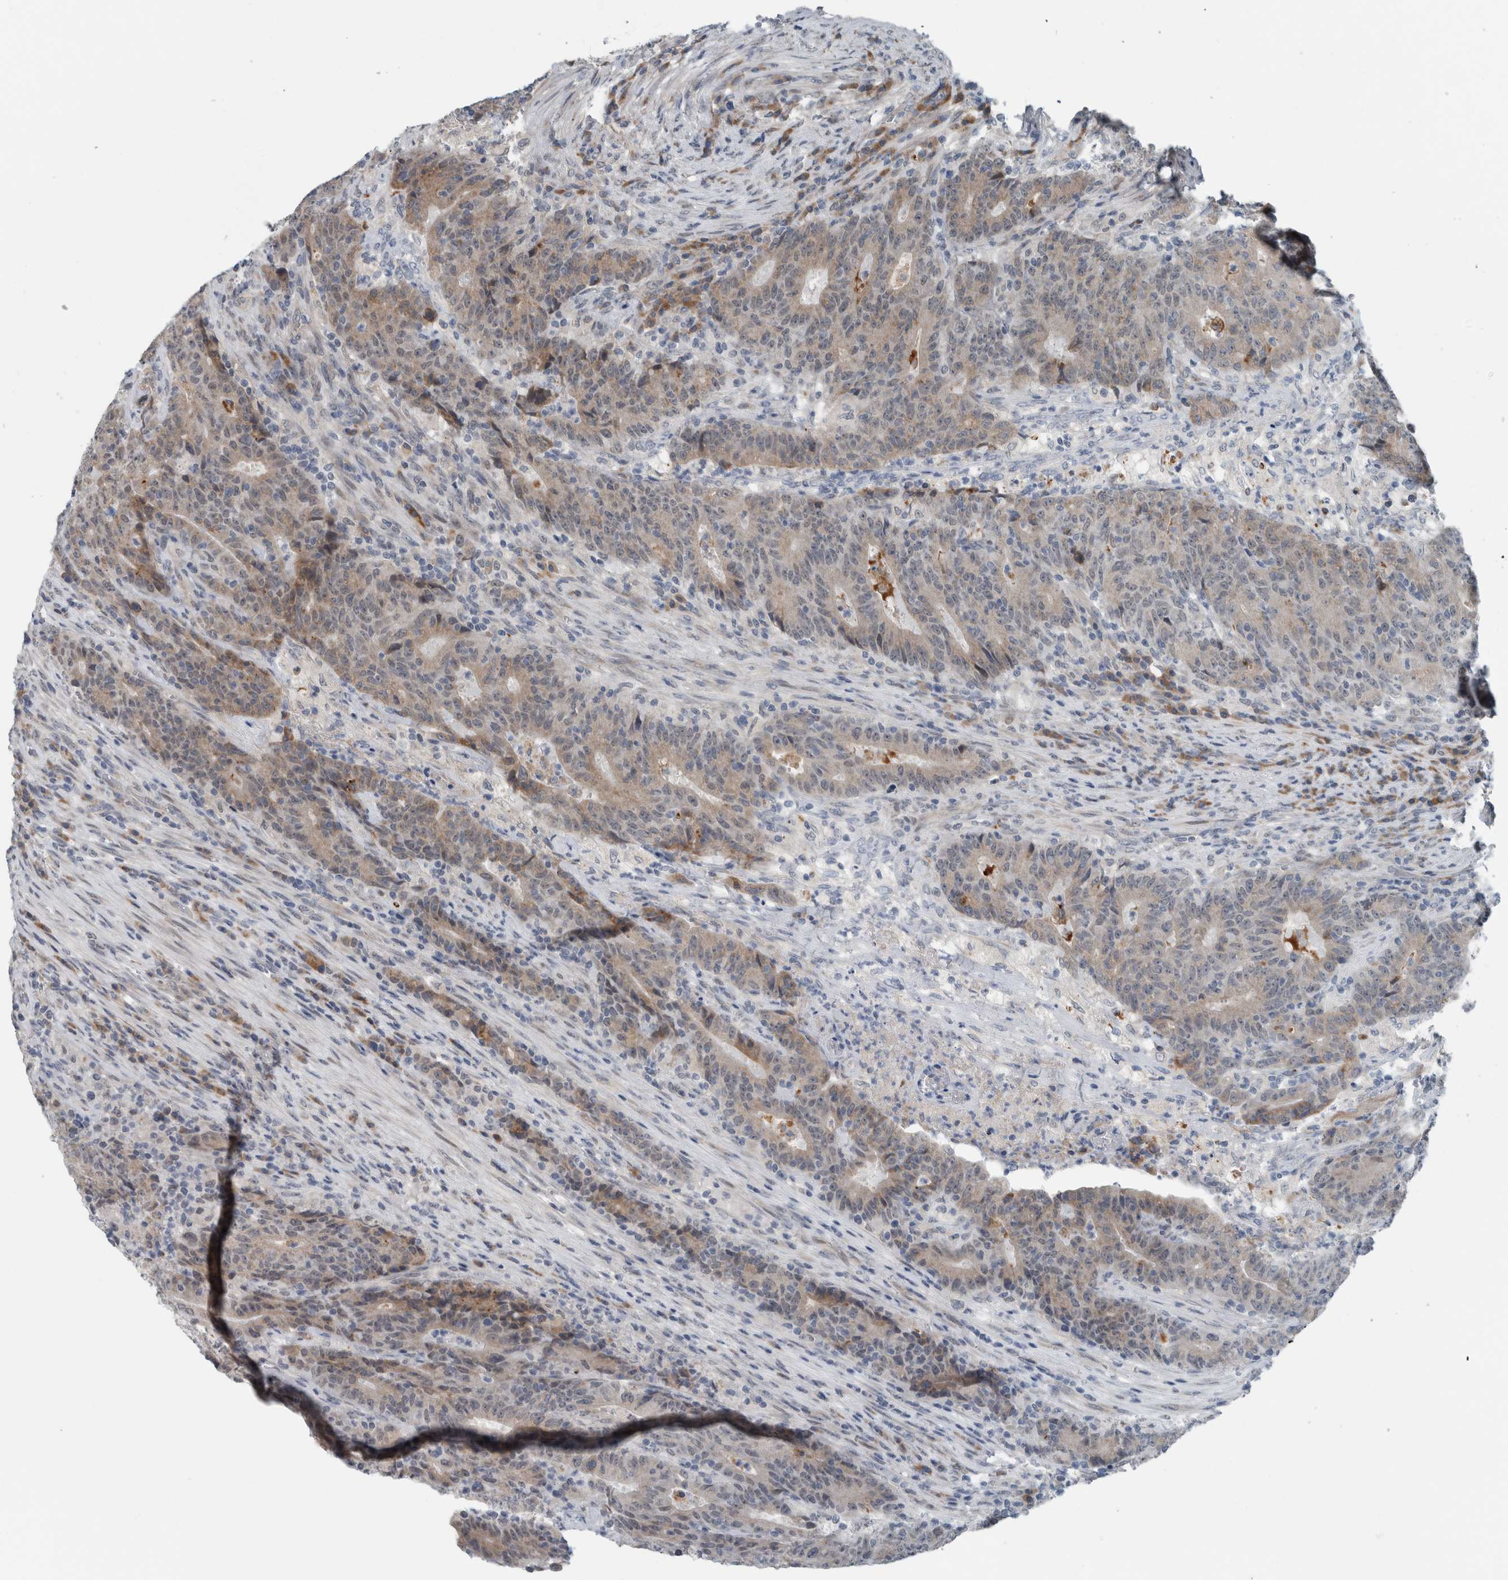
{"staining": {"intensity": "weak", "quantity": ">75%", "location": "cytoplasmic/membranous"}, "tissue": "colorectal cancer", "cell_type": "Tumor cells", "image_type": "cancer", "snomed": [{"axis": "morphology", "description": "Normal tissue, NOS"}, {"axis": "morphology", "description": "Adenocarcinoma, NOS"}, {"axis": "topography", "description": "Colon"}], "caption": "Immunohistochemistry histopathology image of neoplastic tissue: human colorectal cancer stained using immunohistochemistry (IHC) displays low levels of weak protein expression localized specifically in the cytoplasmic/membranous of tumor cells, appearing as a cytoplasmic/membranous brown color.", "gene": "GBA2", "patient": {"sex": "female", "age": 75}}